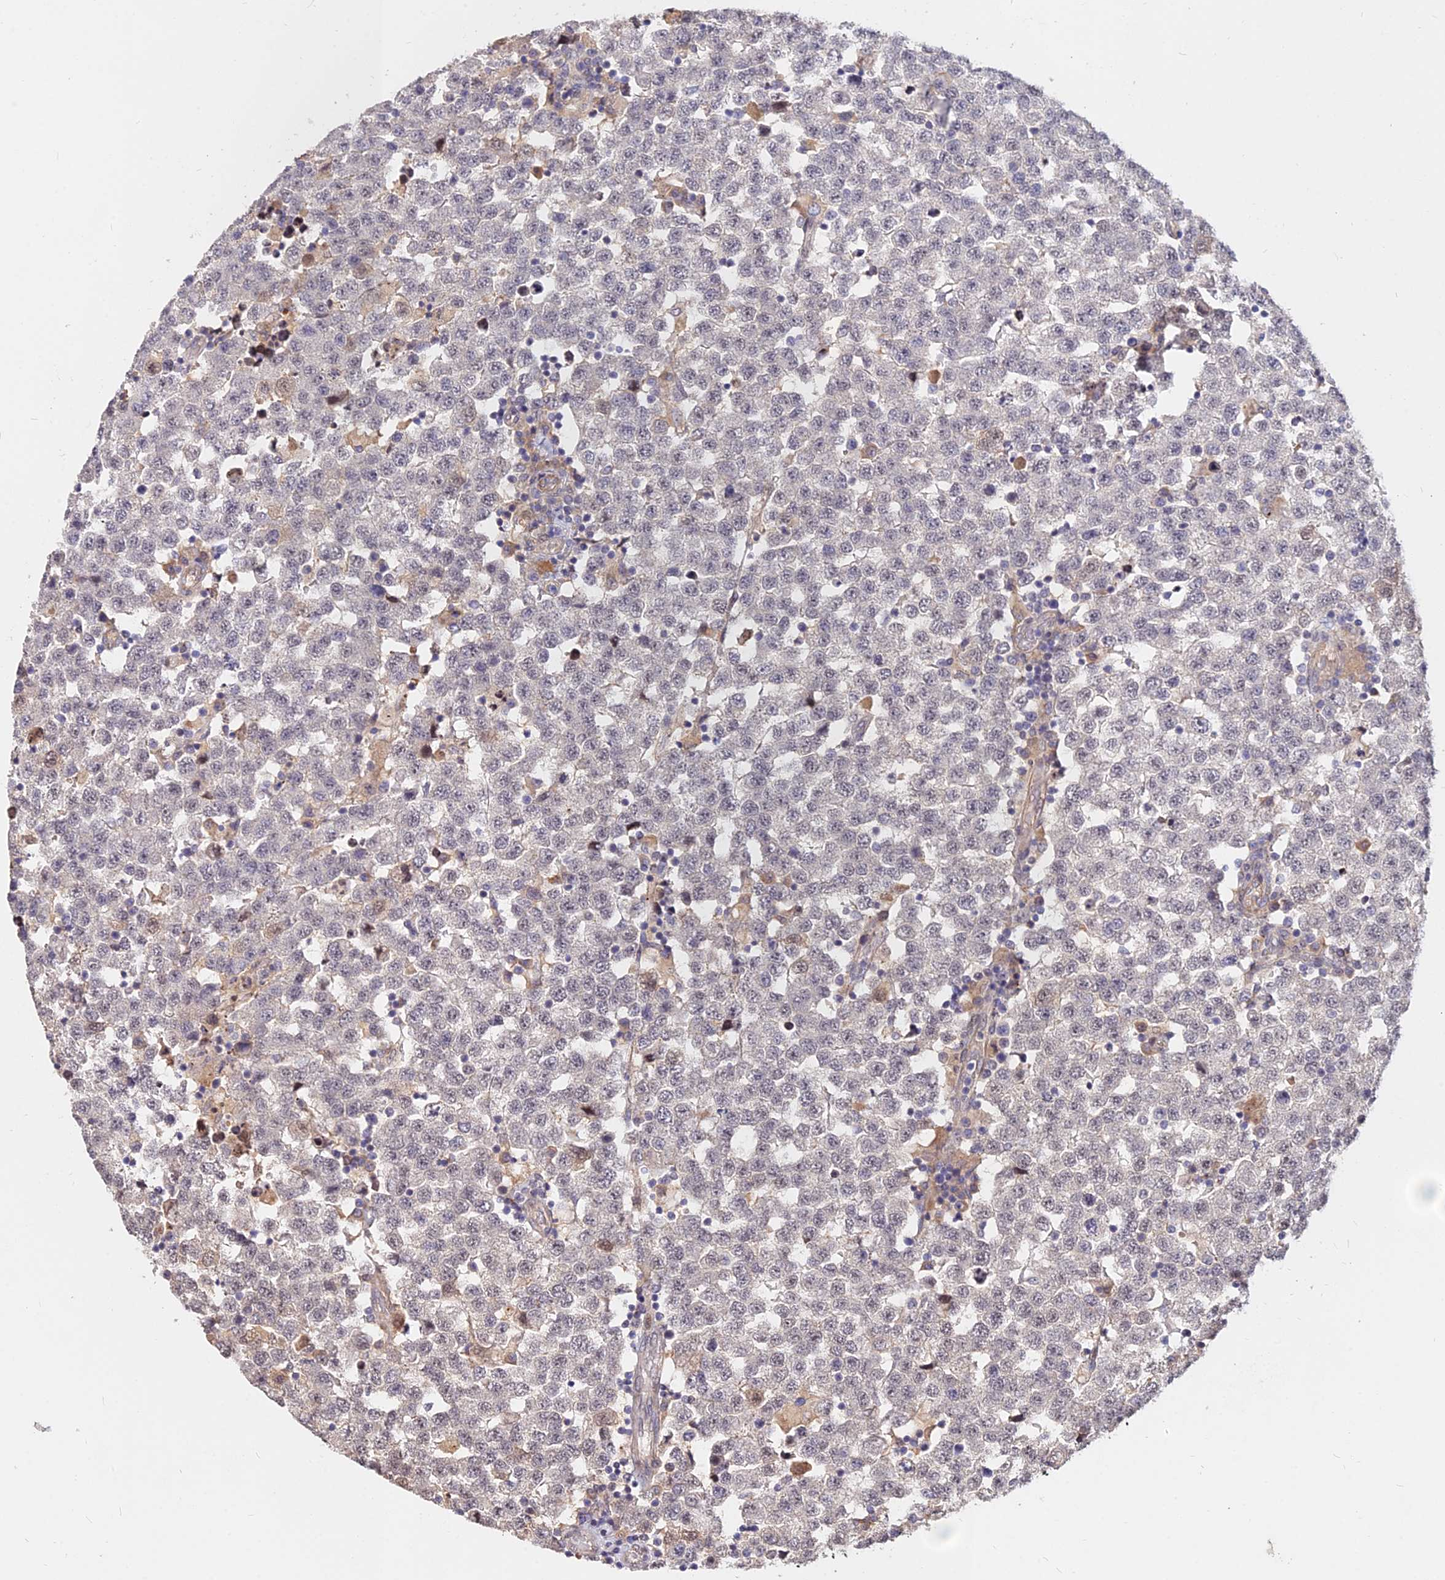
{"staining": {"intensity": "negative", "quantity": "none", "location": "none"}, "tissue": "testis cancer", "cell_type": "Tumor cells", "image_type": "cancer", "snomed": [{"axis": "morphology", "description": "Seminoma, NOS"}, {"axis": "topography", "description": "Testis"}], "caption": "IHC of human seminoma (testis) demonstrates no staining in tumor cells.", "gene": "C11orf68", "patient": {"sex": "male", "age": 34}}